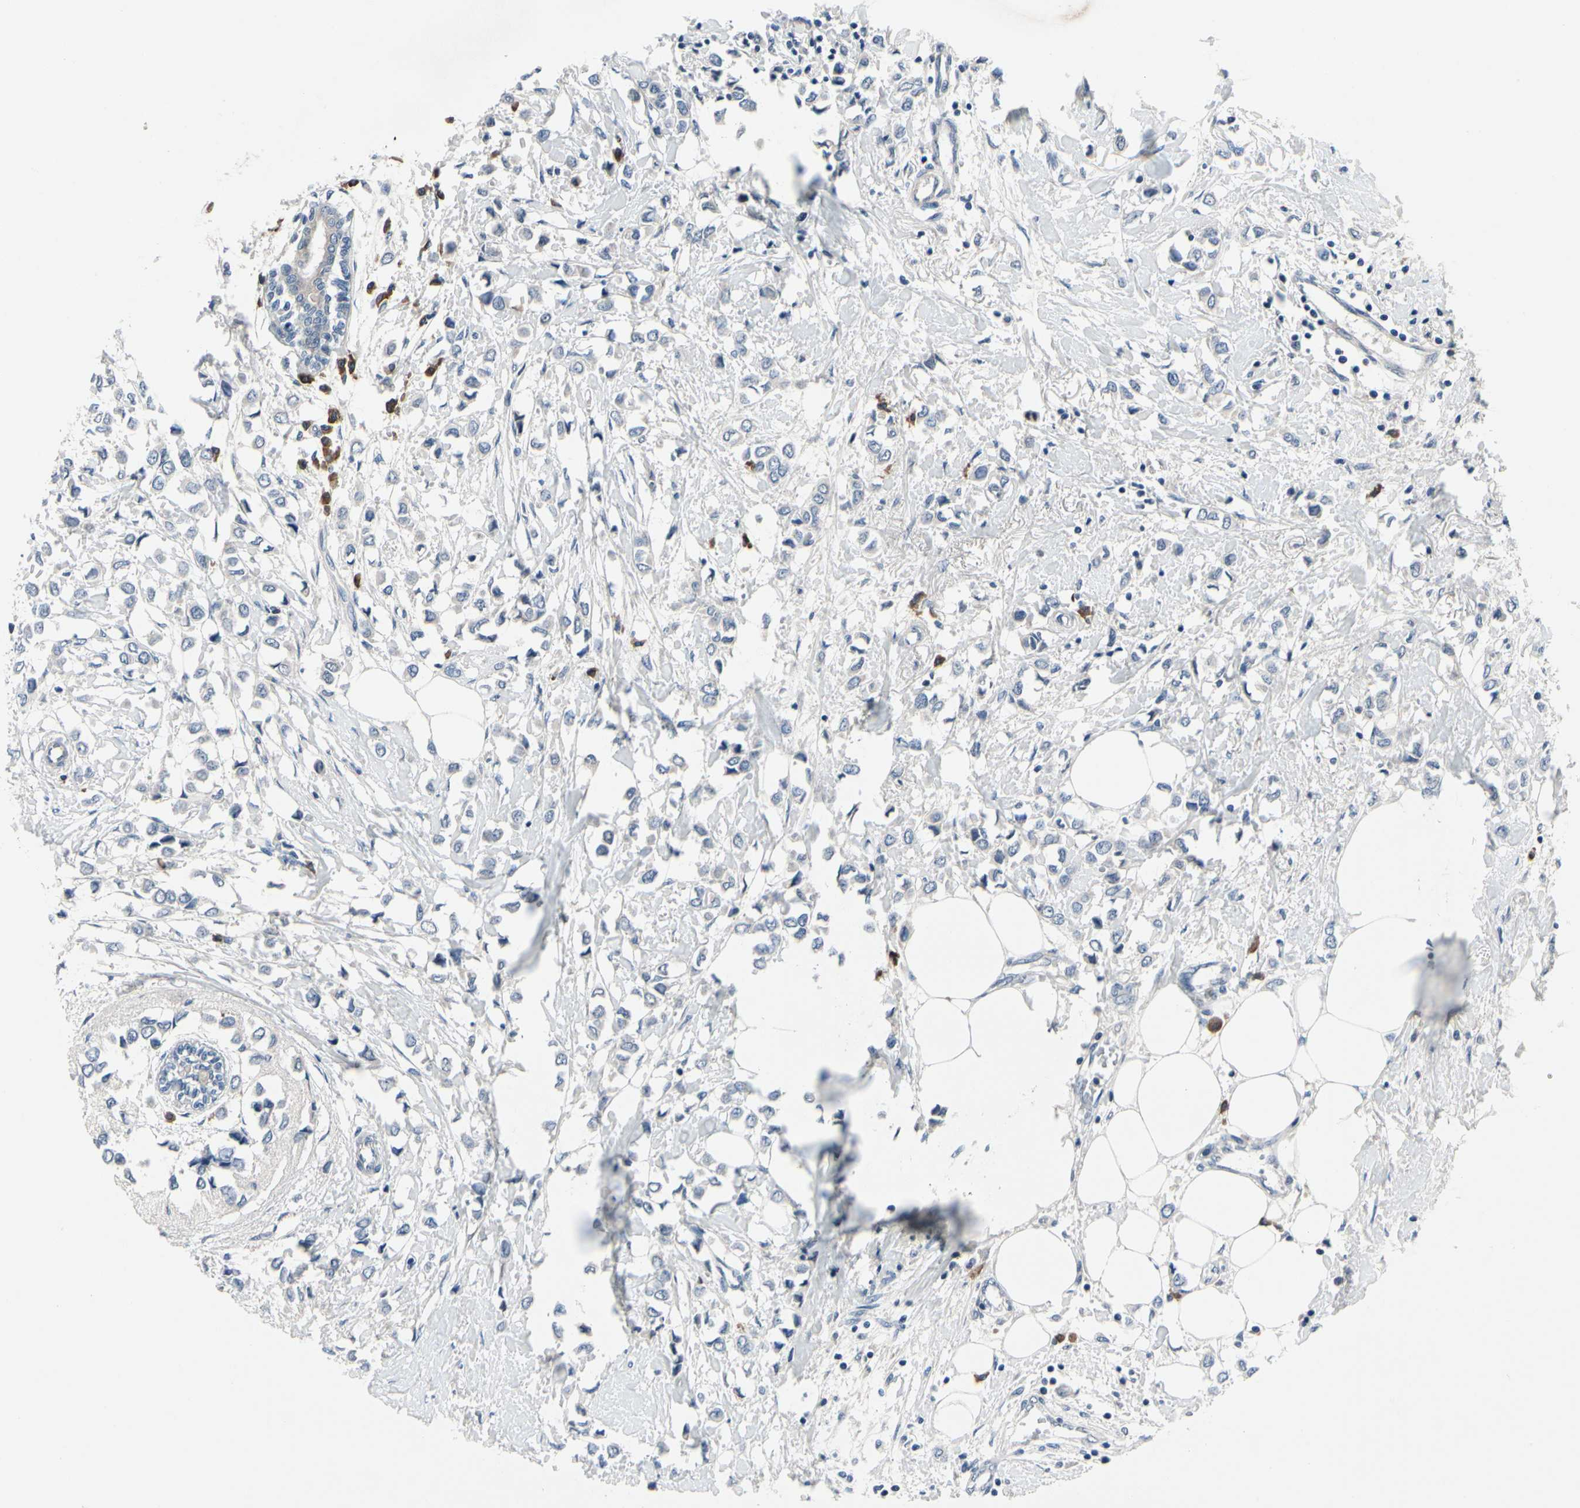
{"staining": {"intensity": "negative", "quantity": "none", "location": "none"}, "tissue": "breast cancer", "cell_type": "Tumor cells", "image_type": "cancer", "snomed": [{"axis": "morphology", "description": "Lobular carcinoma"}, {"axis": "topography", "description": "Breast"}], "caption": "There is no significant positivity in tumor cells of lobular carcinoma (breast). (DAB IHC, high magnification).", "gene": "SELENOK", "patient": {"sex": "female", "age": 51}}